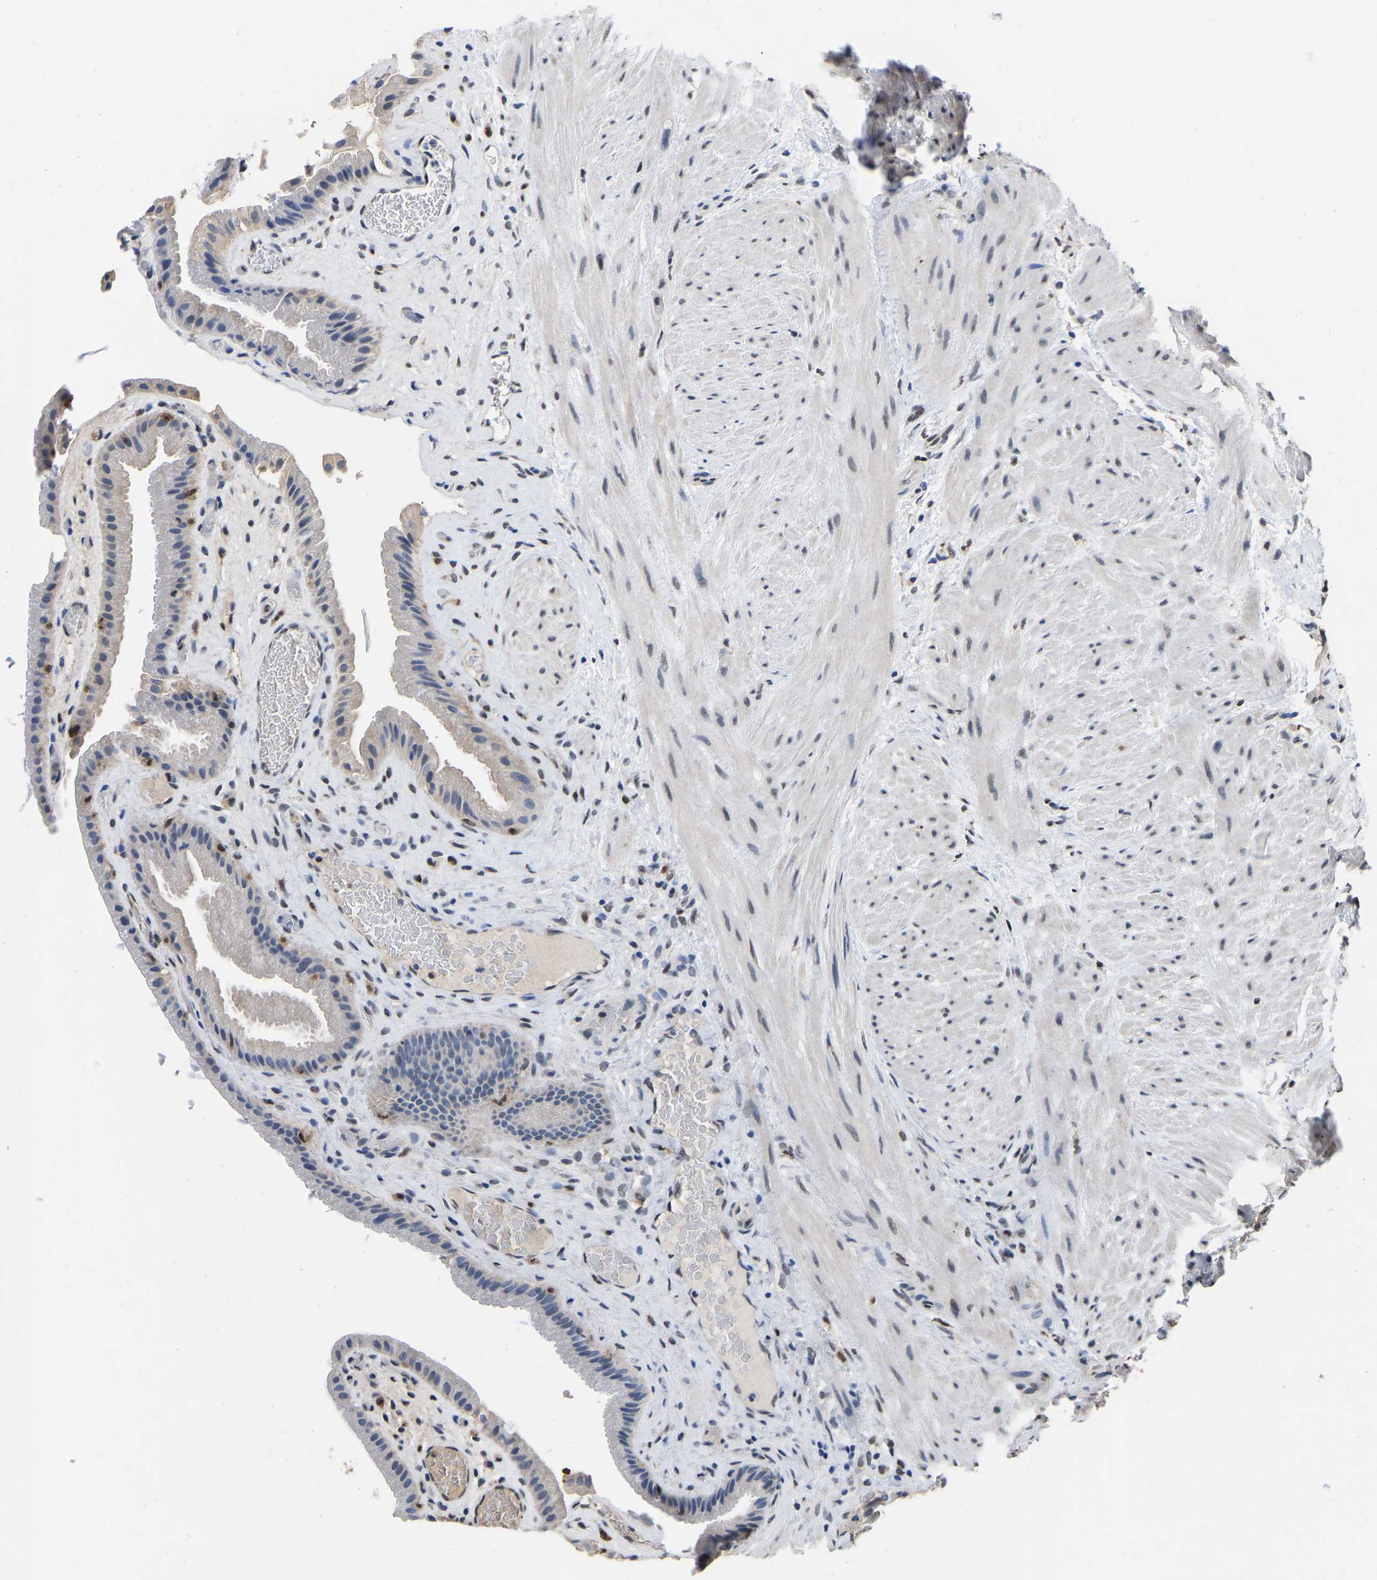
{"staining": {"intensity": "moderate", "quantity": "<25%", "location": "cytoplasmic/membranous"}, "tissue": "gallbladder", "cell_type": "Glandular cells", "image_type": "normal", "snomed": [{"axis": "morphology", "description": "Normal tissue, NOS"}, {"axis": "topography", "description": "Gallbladder"}], "caption": "Human gallbladder stained for a protein (brown) shows moderate cytoplasmic/membranous positive staining in about <25% of glandular cells.", "gene": "QKI", "patient": {"sex": "male", "age": 49}}